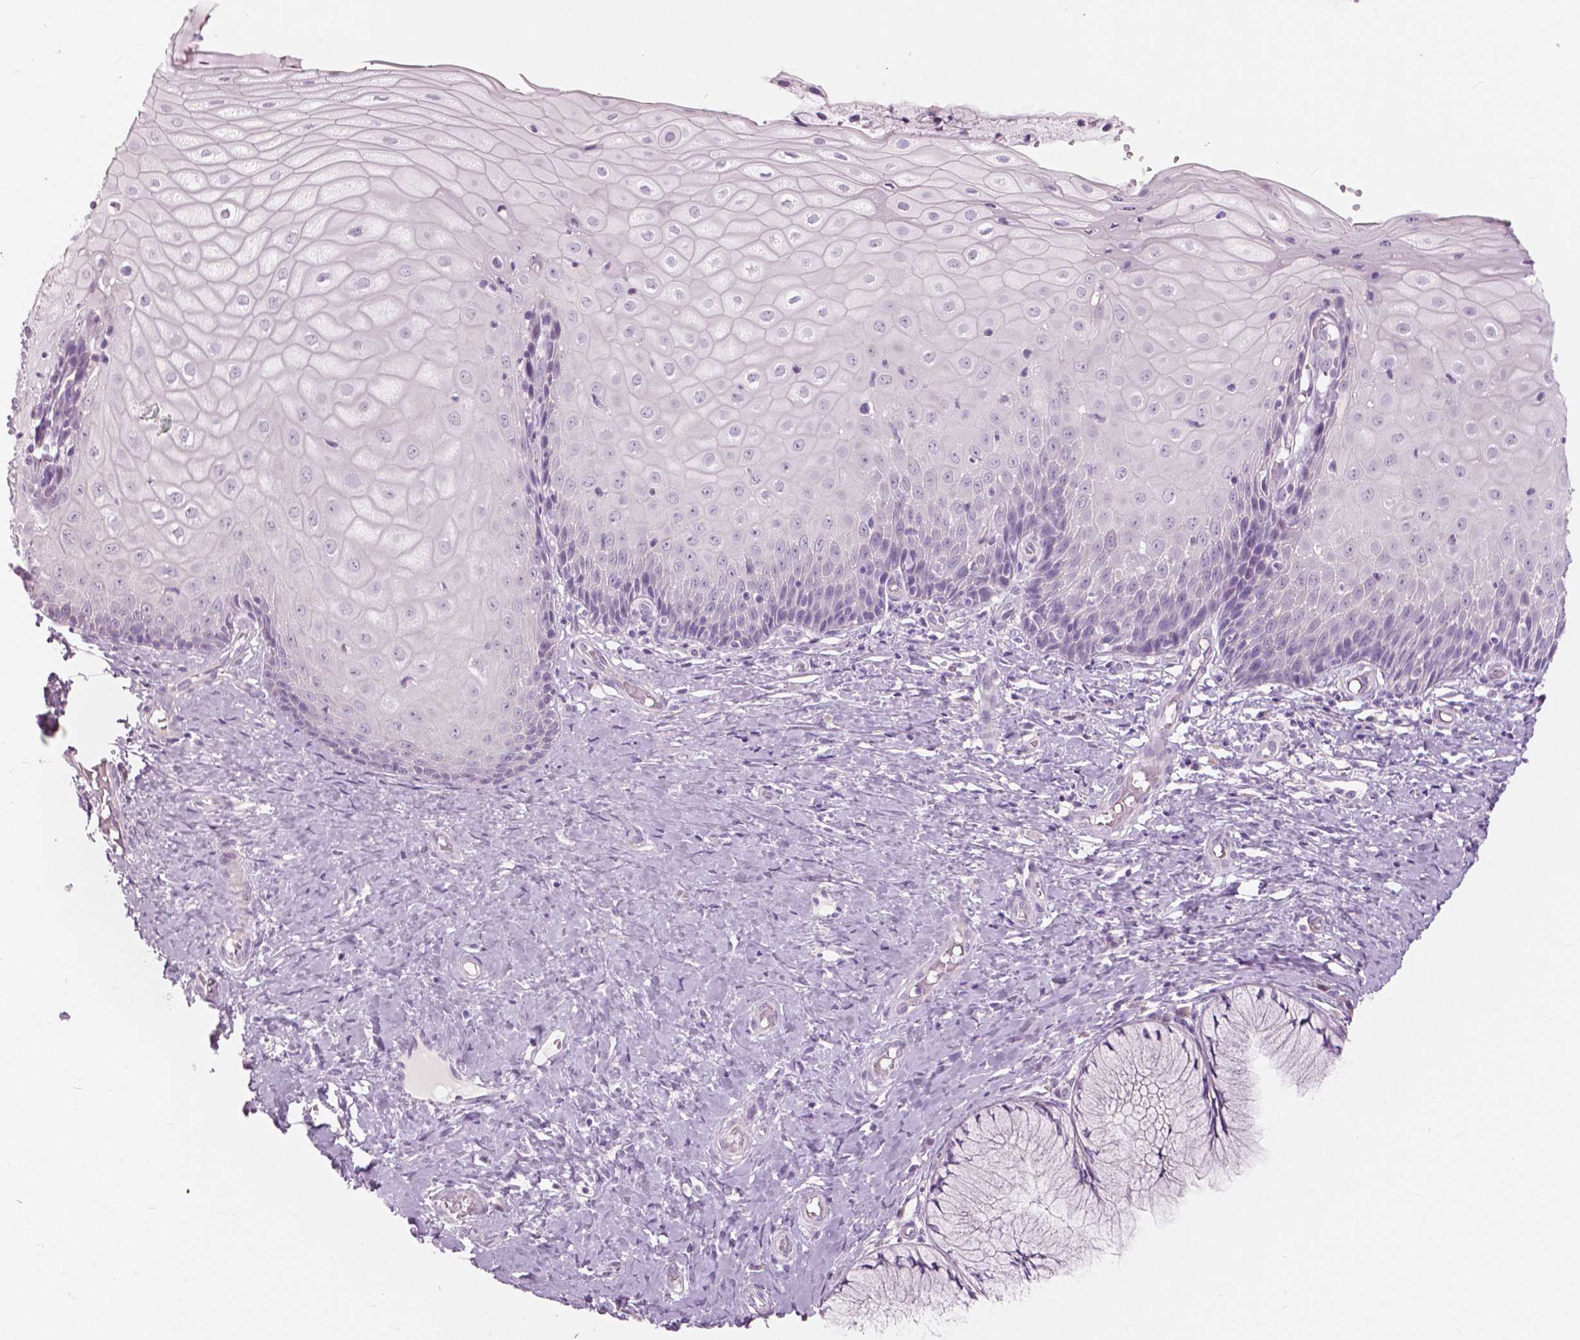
{"staining": {"intensity": "negative", "quantity": "none", "location": "none"}, "tissue": "cervix", "cell_type": "Glandular cells", "image_type": "normal", "snomed": [{"axis": "morphology", "description": "Normal tissue, NOS"}, {"axis": "topography", "description": "Cervix"}], "caption": "Photomicrograph shows no significant protein positivity in glandular cells of benign cervix.", "gene": "A4GNT", "patient": {"sex": "female", "age": 37}}